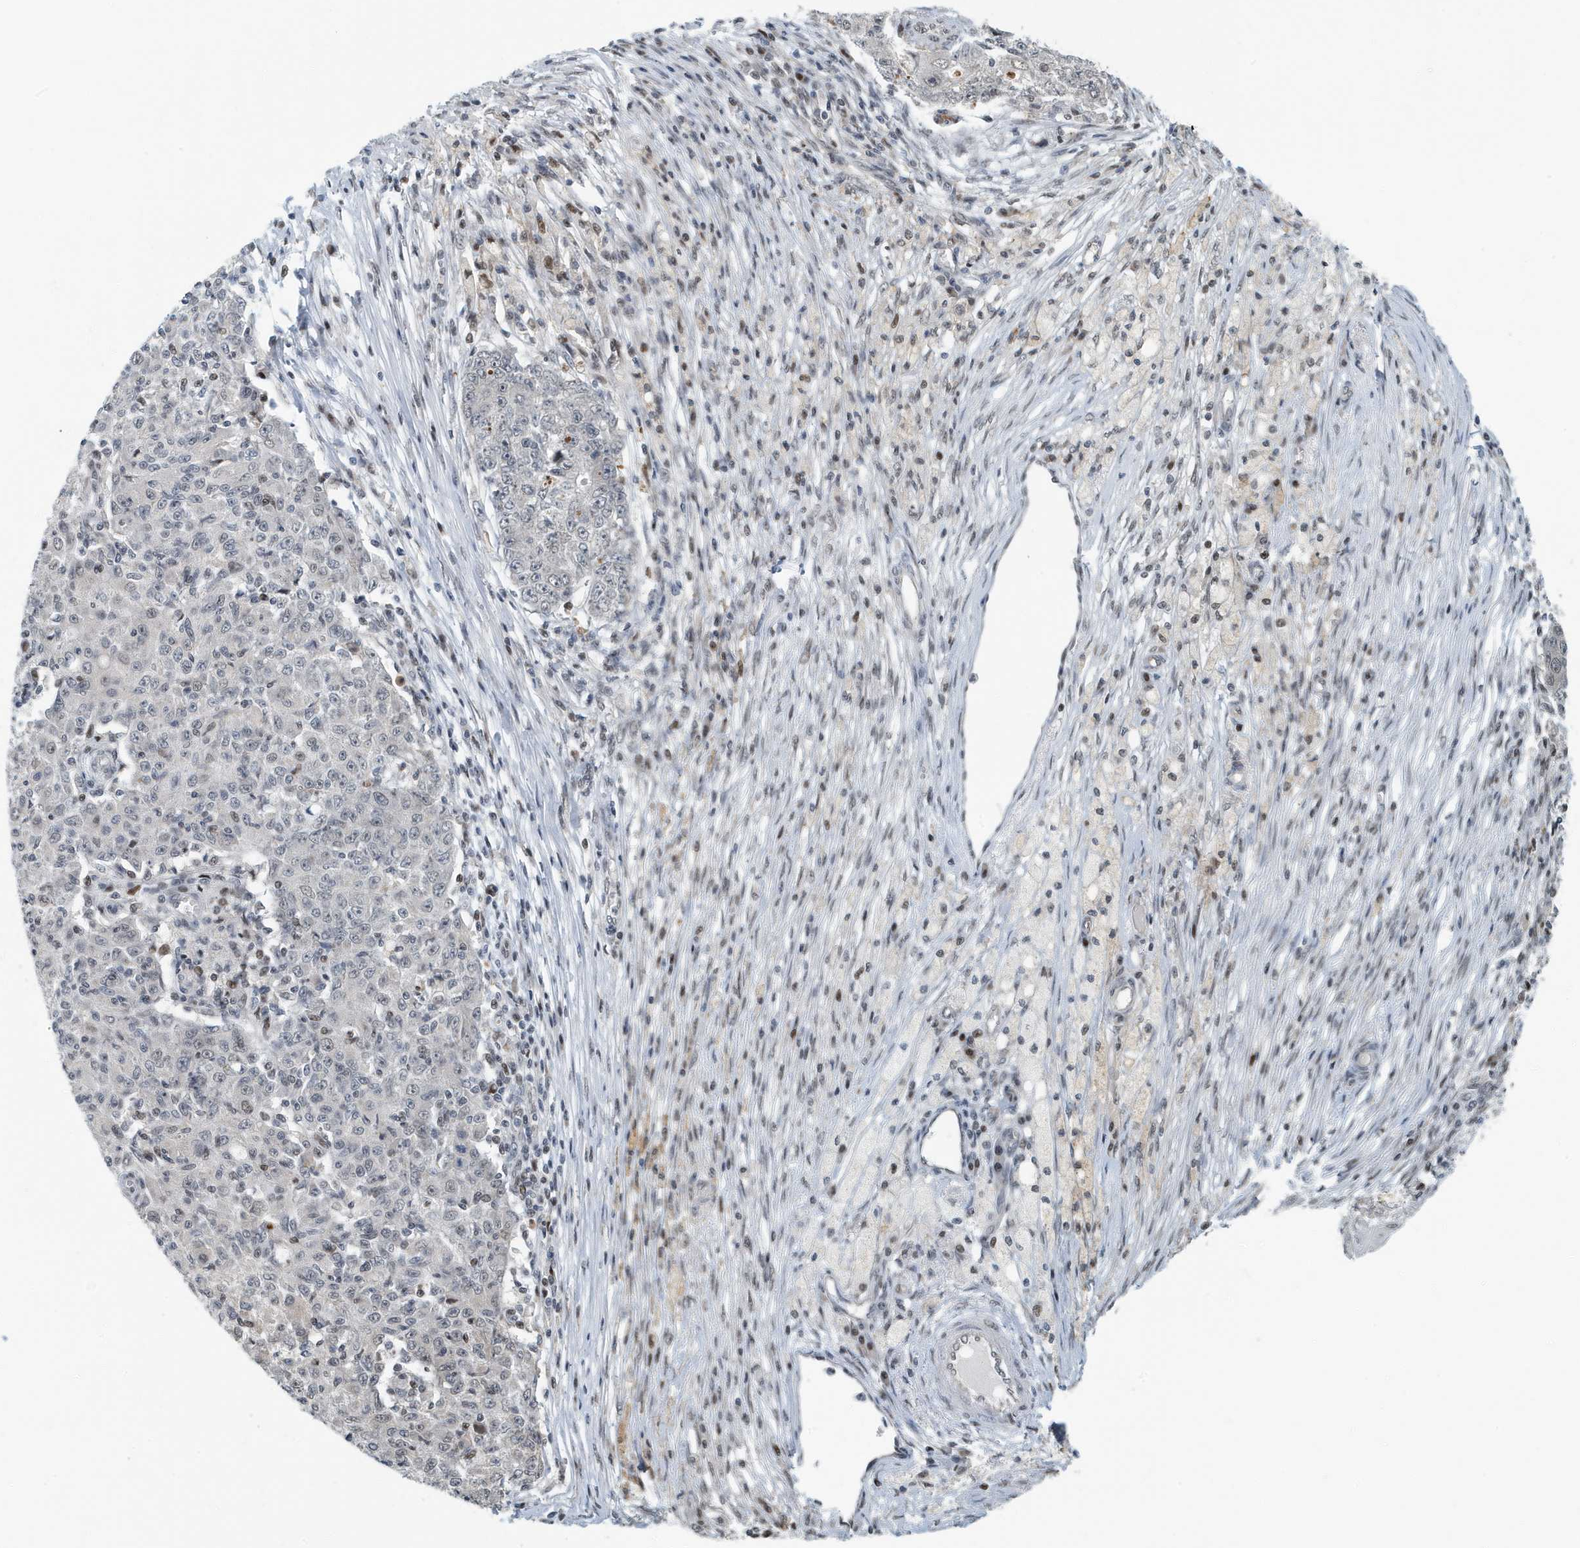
{"staining": {"intensity": "weak", "quantity": "25%-75%", "location": "nuclear"}, "tissue": "ovarian cancer", "cell_type": "Tumor cells", "image_type": "cancer", "snomed": [{"axis": "morphology", "description": "Carcinoma, endometroid"}, {"axis": "topography", "description": "Ovary"}], "caption": "High-power microscopy captured an IHC photomicrograph of ovarian endometroid carcinoma, revealing weak nuclear positivity in about 25%-75% of tumor cells.", "gene": "KIF15", "patient": {"sex": "female", "age": 42}}